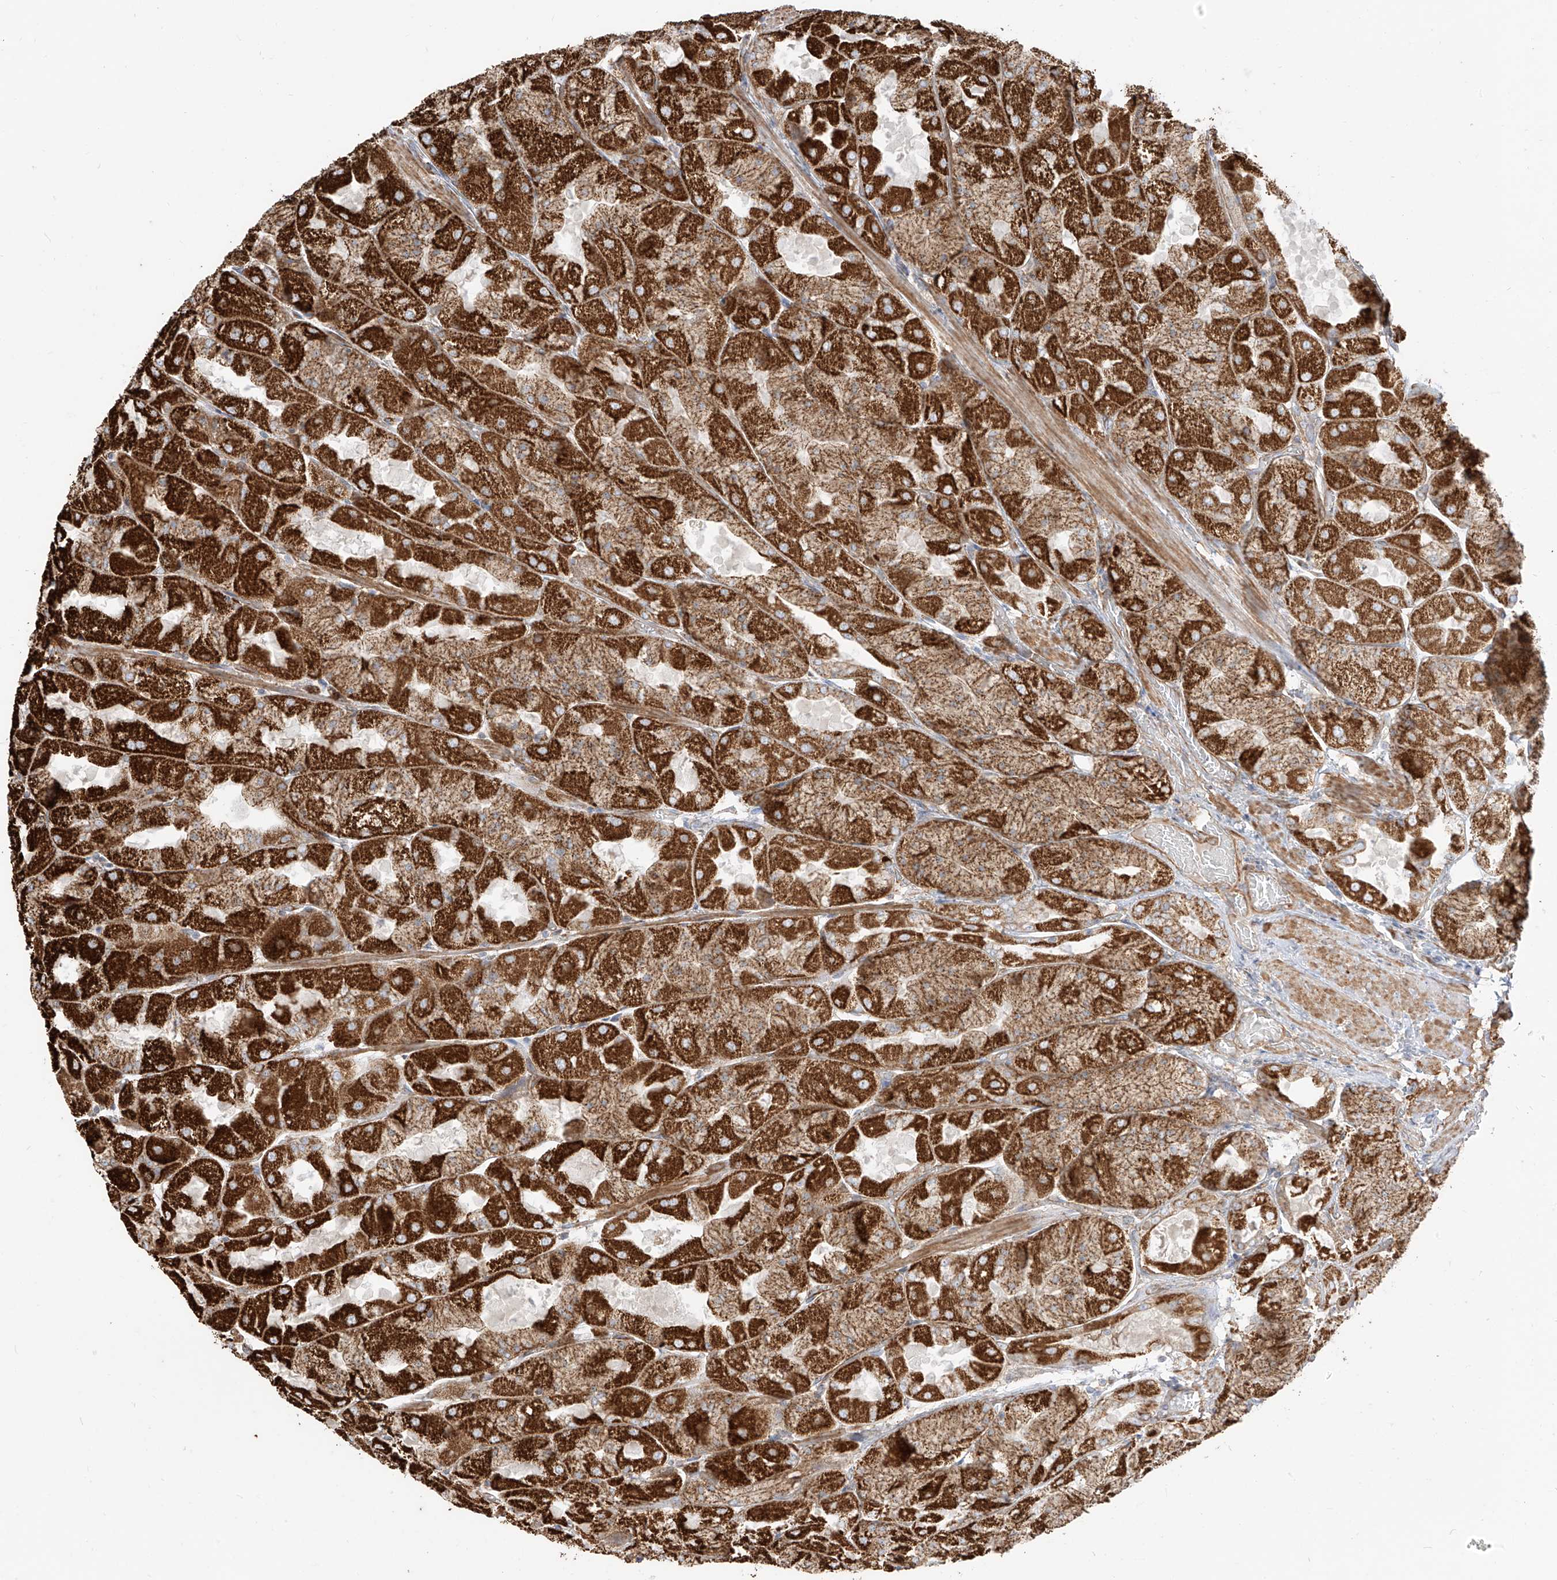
{"staining": {"intensity": "strong", "quantity": ">75%", "location": "cytoplasmic/membranous"}, "tissue": "stomach", "cell_type": "Glandular cells", "image_type": "normal", "snomed": [{"axis": "morphology", "description": "Normal tissue, NOS"}, {"axis": "topography", "description": "Stomach"}], "caption": "Immunohistochemical staining of unremarkable stomach demonstrates high levels of strong cytoplasmic/membranous expression in approximately >75% of glandular cells. (brown staining indicates protein expression, while blue staining denotes nuclei).", "gene": "PLCL1", "patient": {"sex": "female", "age": 61}}